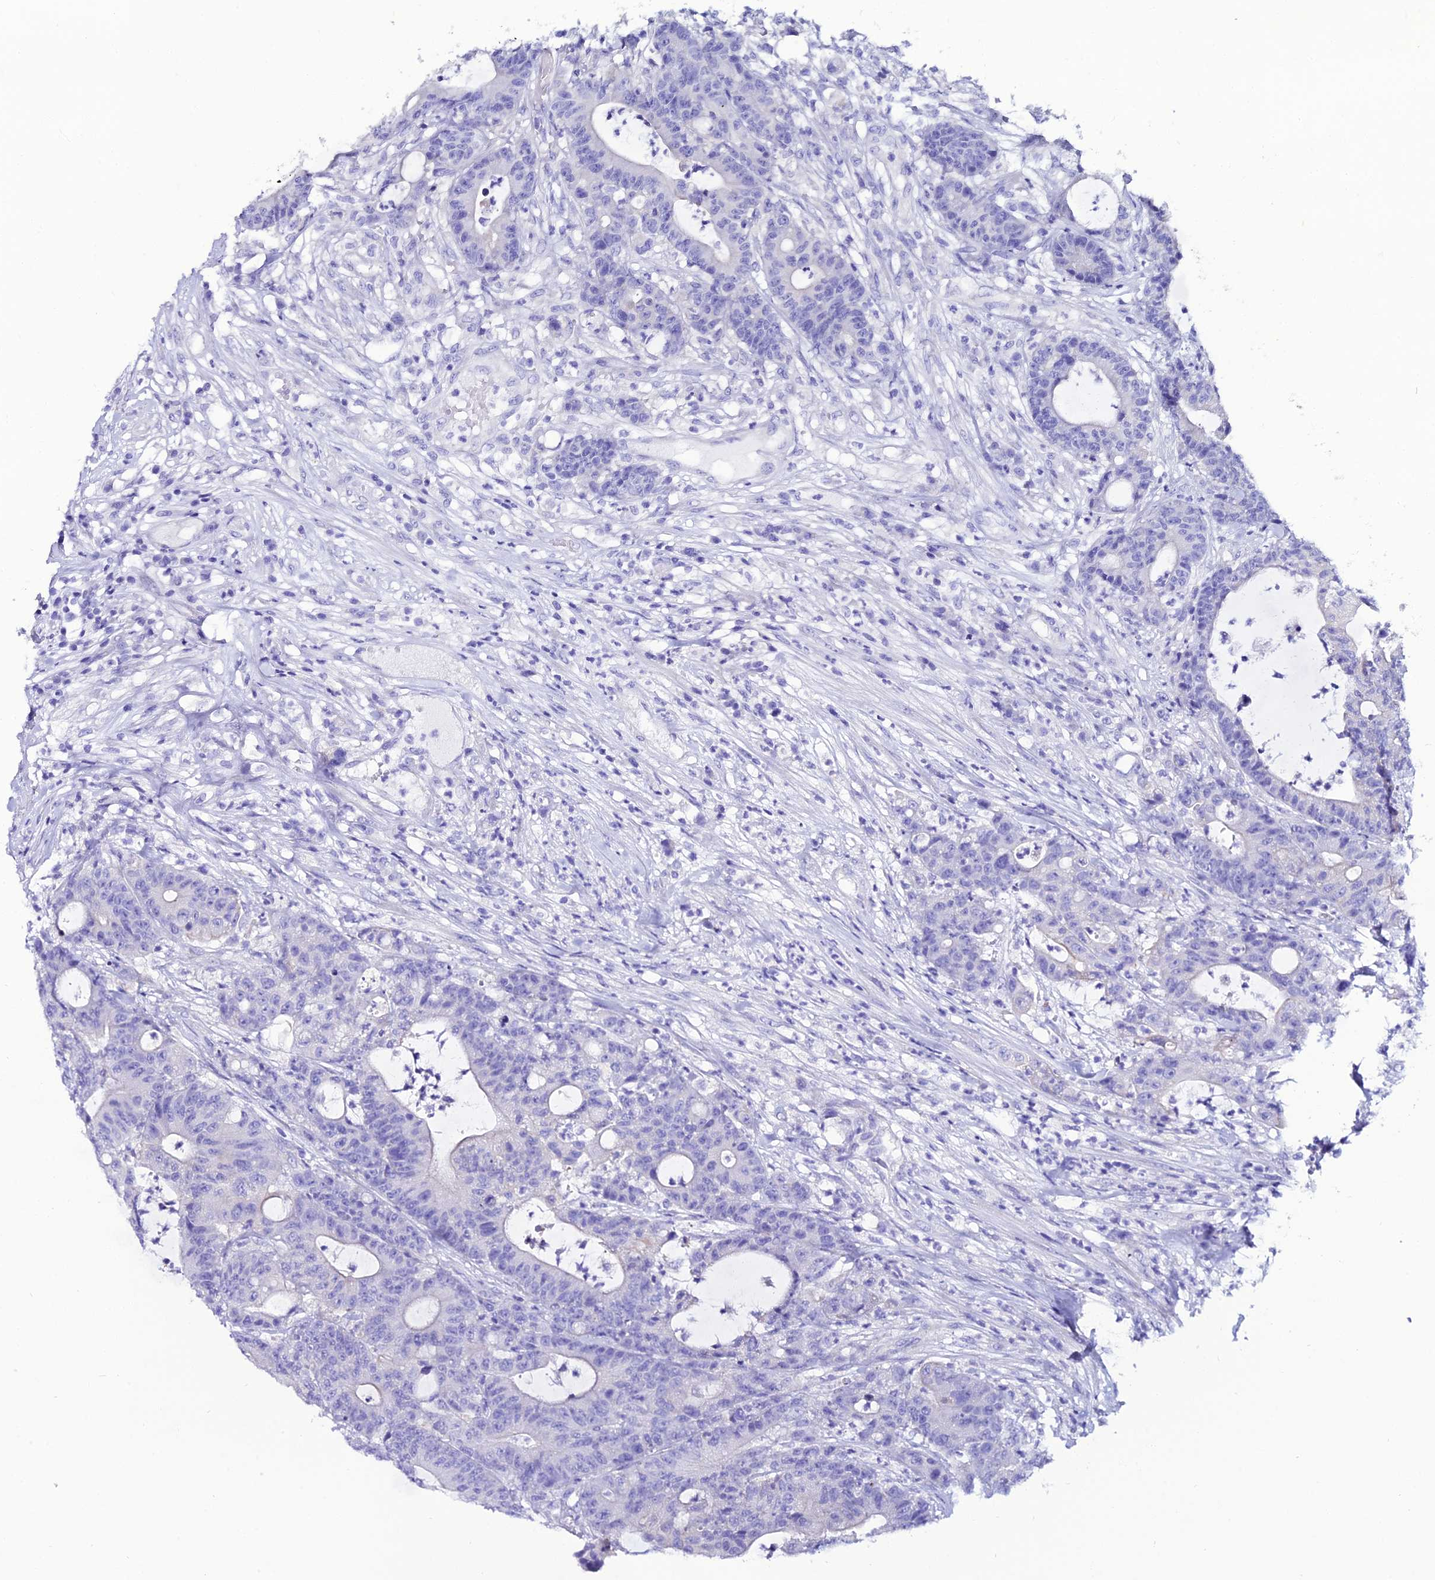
{"staining": {"intensity": "negative", "quantity": "none", "location": "none"}, "tissue": "colorectal cancer", "cell_type": "Tumor cells", "image_type": "cancer", "snomed": [{"axis": "morphology", "description": "Adenocarcinoma, NOS"}, {"axis": "topography", "description": "Colon"}], "caption": "IHC micrograph of neoplastic tissue: colorectal cancer stained with DAB reveals no significant protein positivity in tumor cells.", "gene": "OR4D5", "patient": {"sex": "female", "age": 84}}